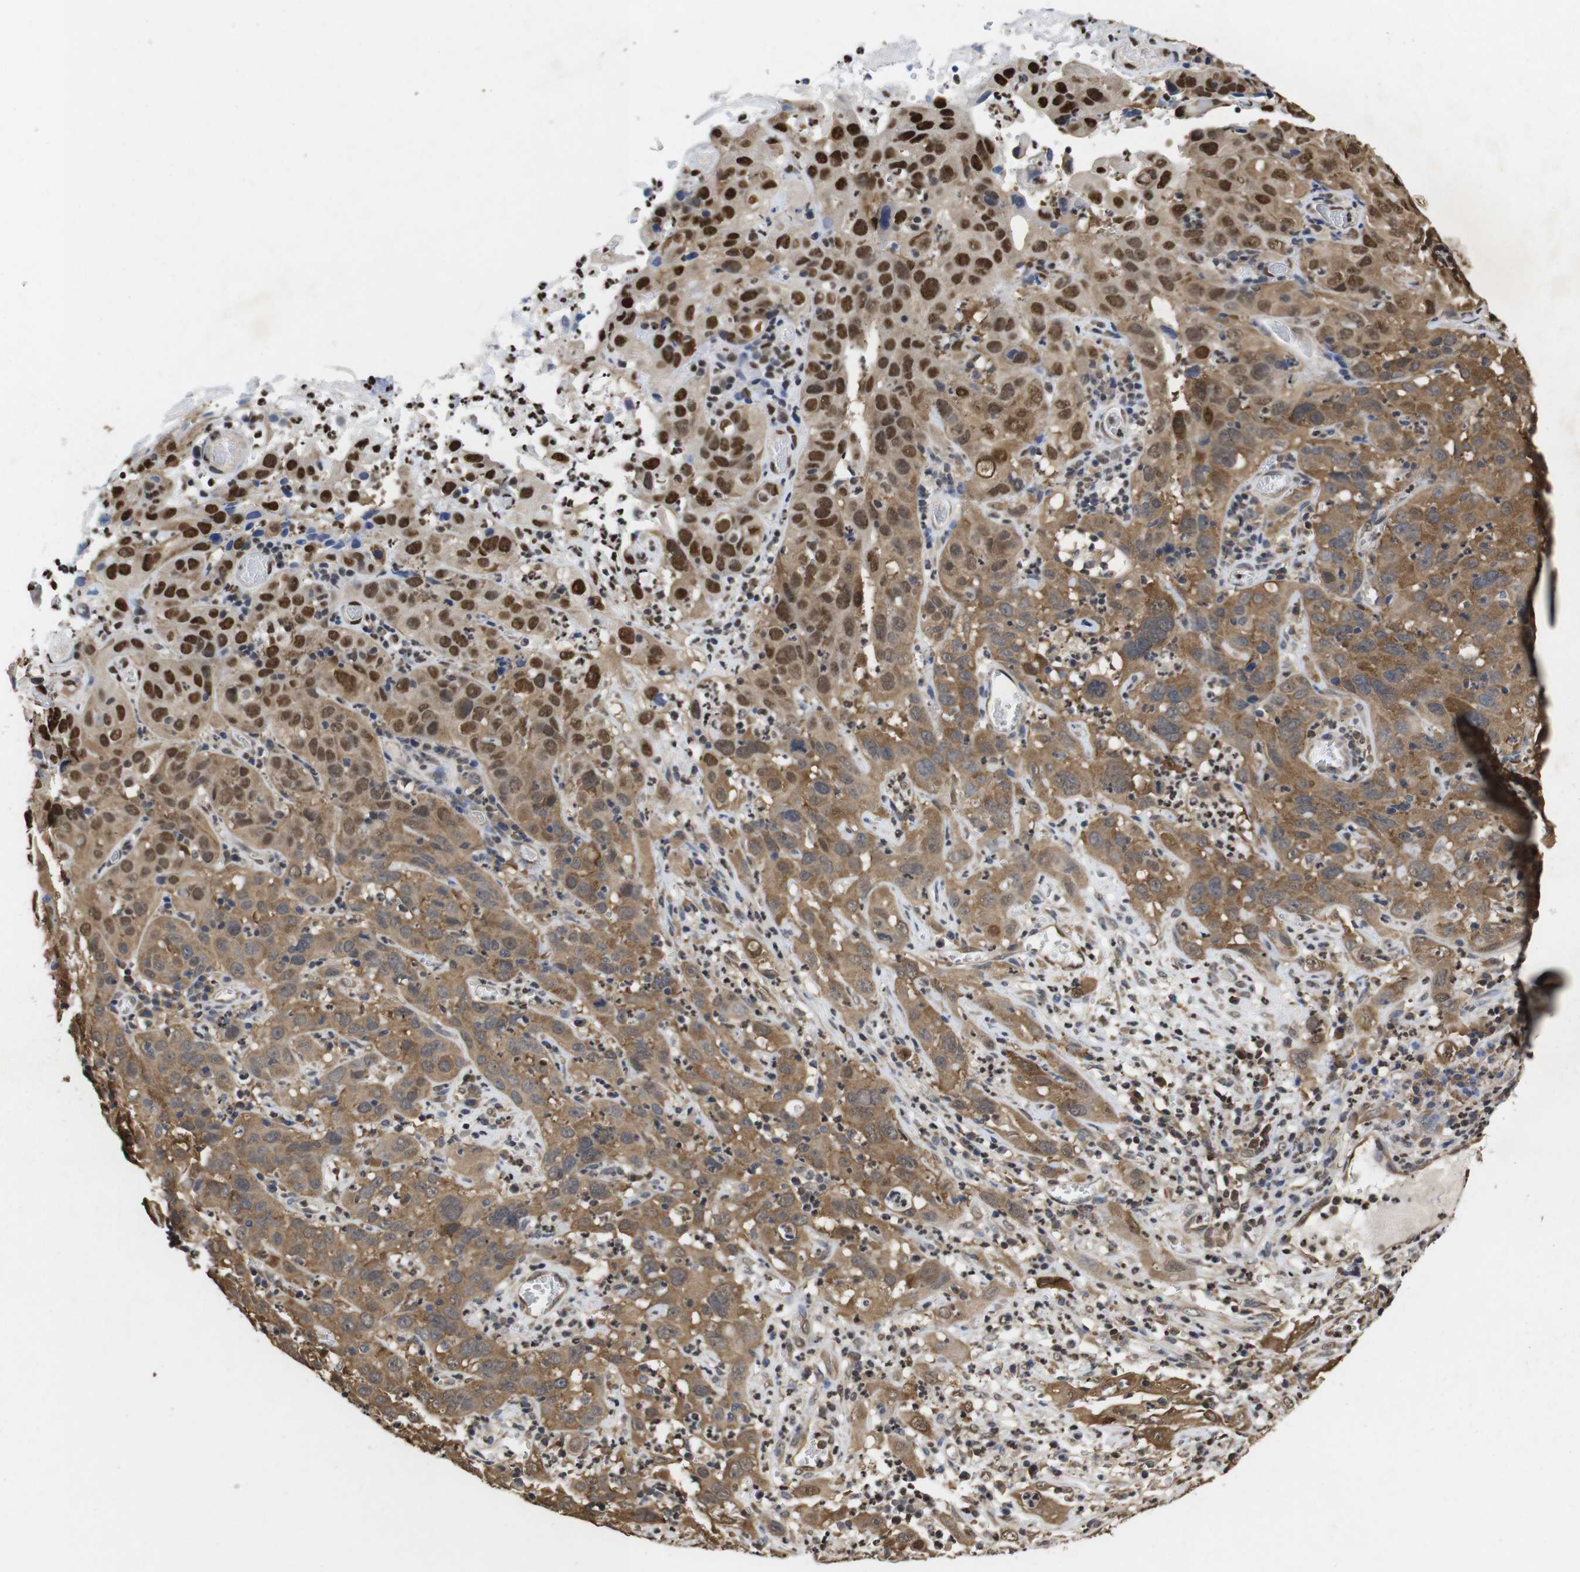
{"staining": {"intensity": "moderate", "quantity": ">75%", "location": "cytoplasmic/membranous,nuclear"}, "tissue": "cervical cancer", "cell_type": "Tumor cells", "image_type": "cancer", "snomed": [{"axis": "morphology", "description": "Squamous cell carcinoma, NOS"}, {"axis": "topography", "description": "Cervix"}], "caption": "Cervical cancer stained for a protein shows moderate cytoplasmic/membranous and nuclear positivity in tumor cells.", "gene": "SUMO3", "patient": {"sex": "female", "age": 32}}